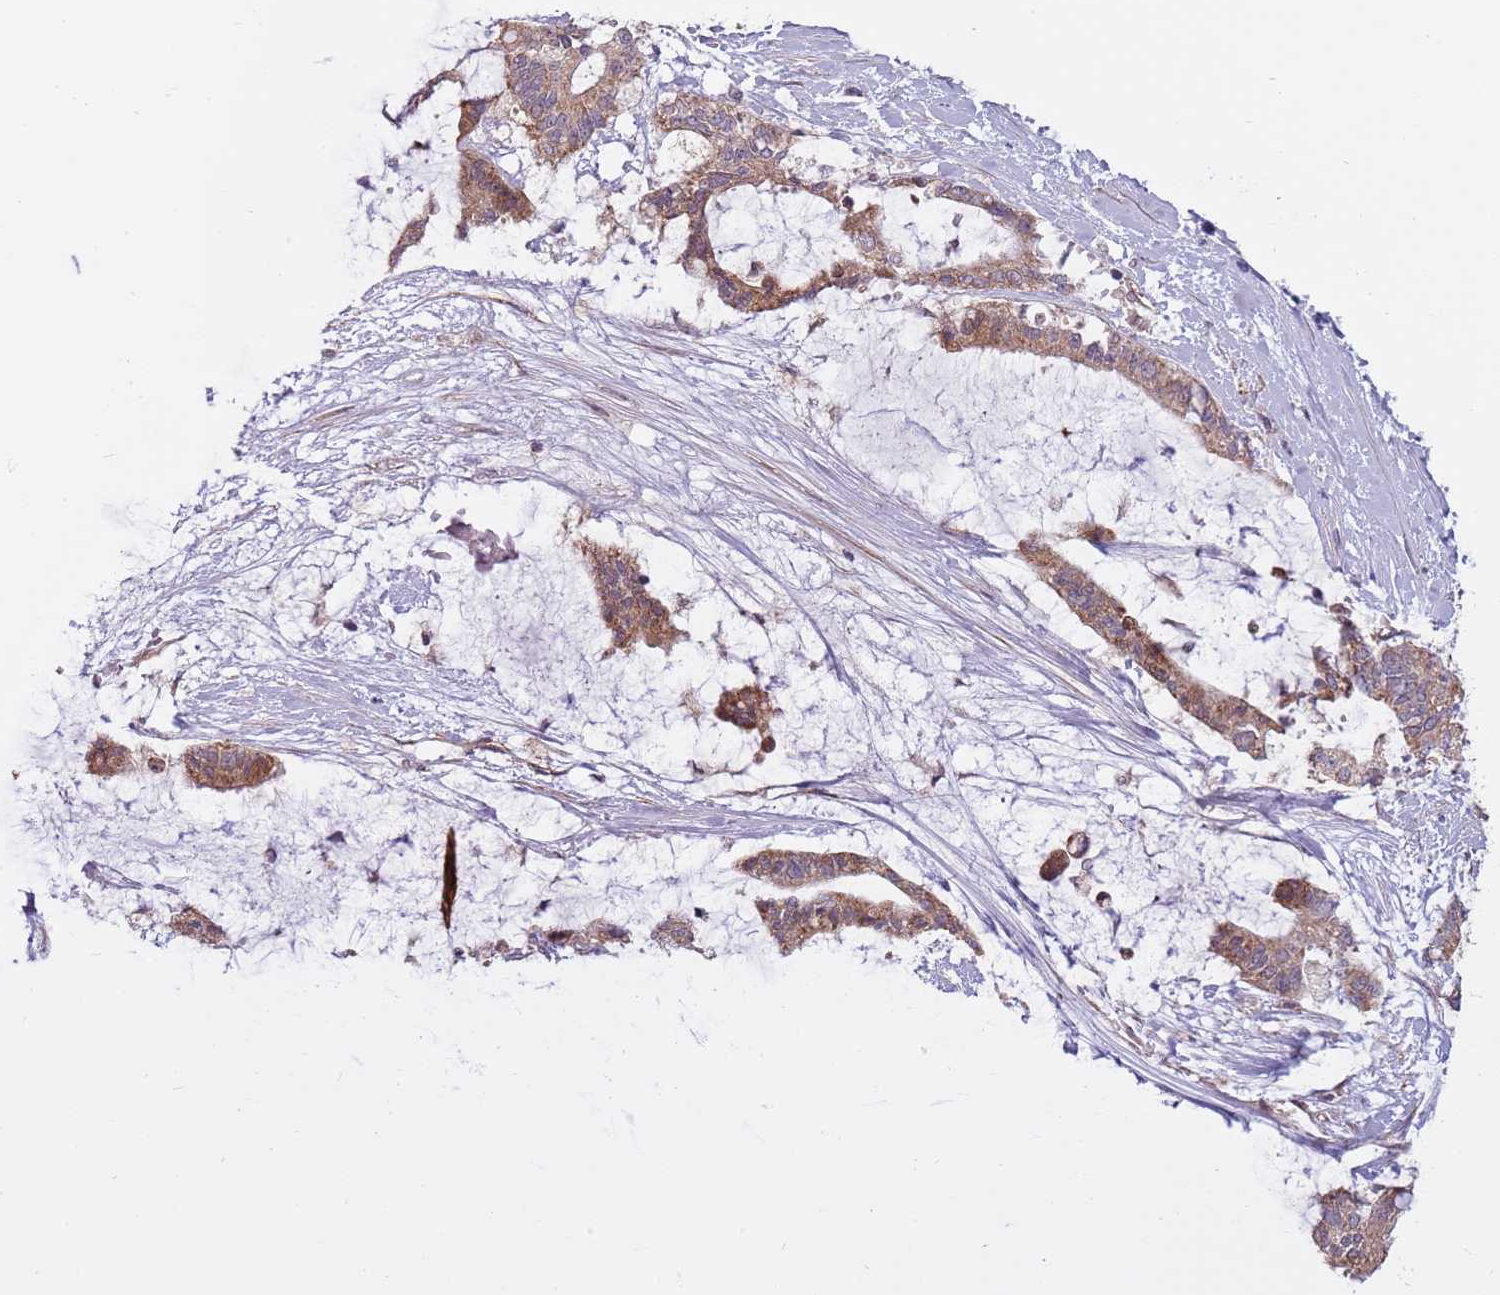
{"staining": {"intensity": "moderate", "quantity": ">75%", "location": "cytoplasmic/membranous"}, "tissue": "liver cancer", "cell_type": "Tumor cells", "image_type": "cancer", "snomed": [{"axis": "morphology", "description": "Normal tissue, NOS"}, {"axis": "morphology", "description": "Cholangiocarcinoma"}, {"axis": "topography", "description": "Liver"}, {"axis": "topography", "description": "Peripheral nerve tissue"}], "caption": "A brown stain labels moderate cytoplasmic/membranous positivity of a protein in human cholangiocarcinoma (liver) tumor cells.", "gene": "RNF181", "patient": {"sex": "female", "age": 73}}